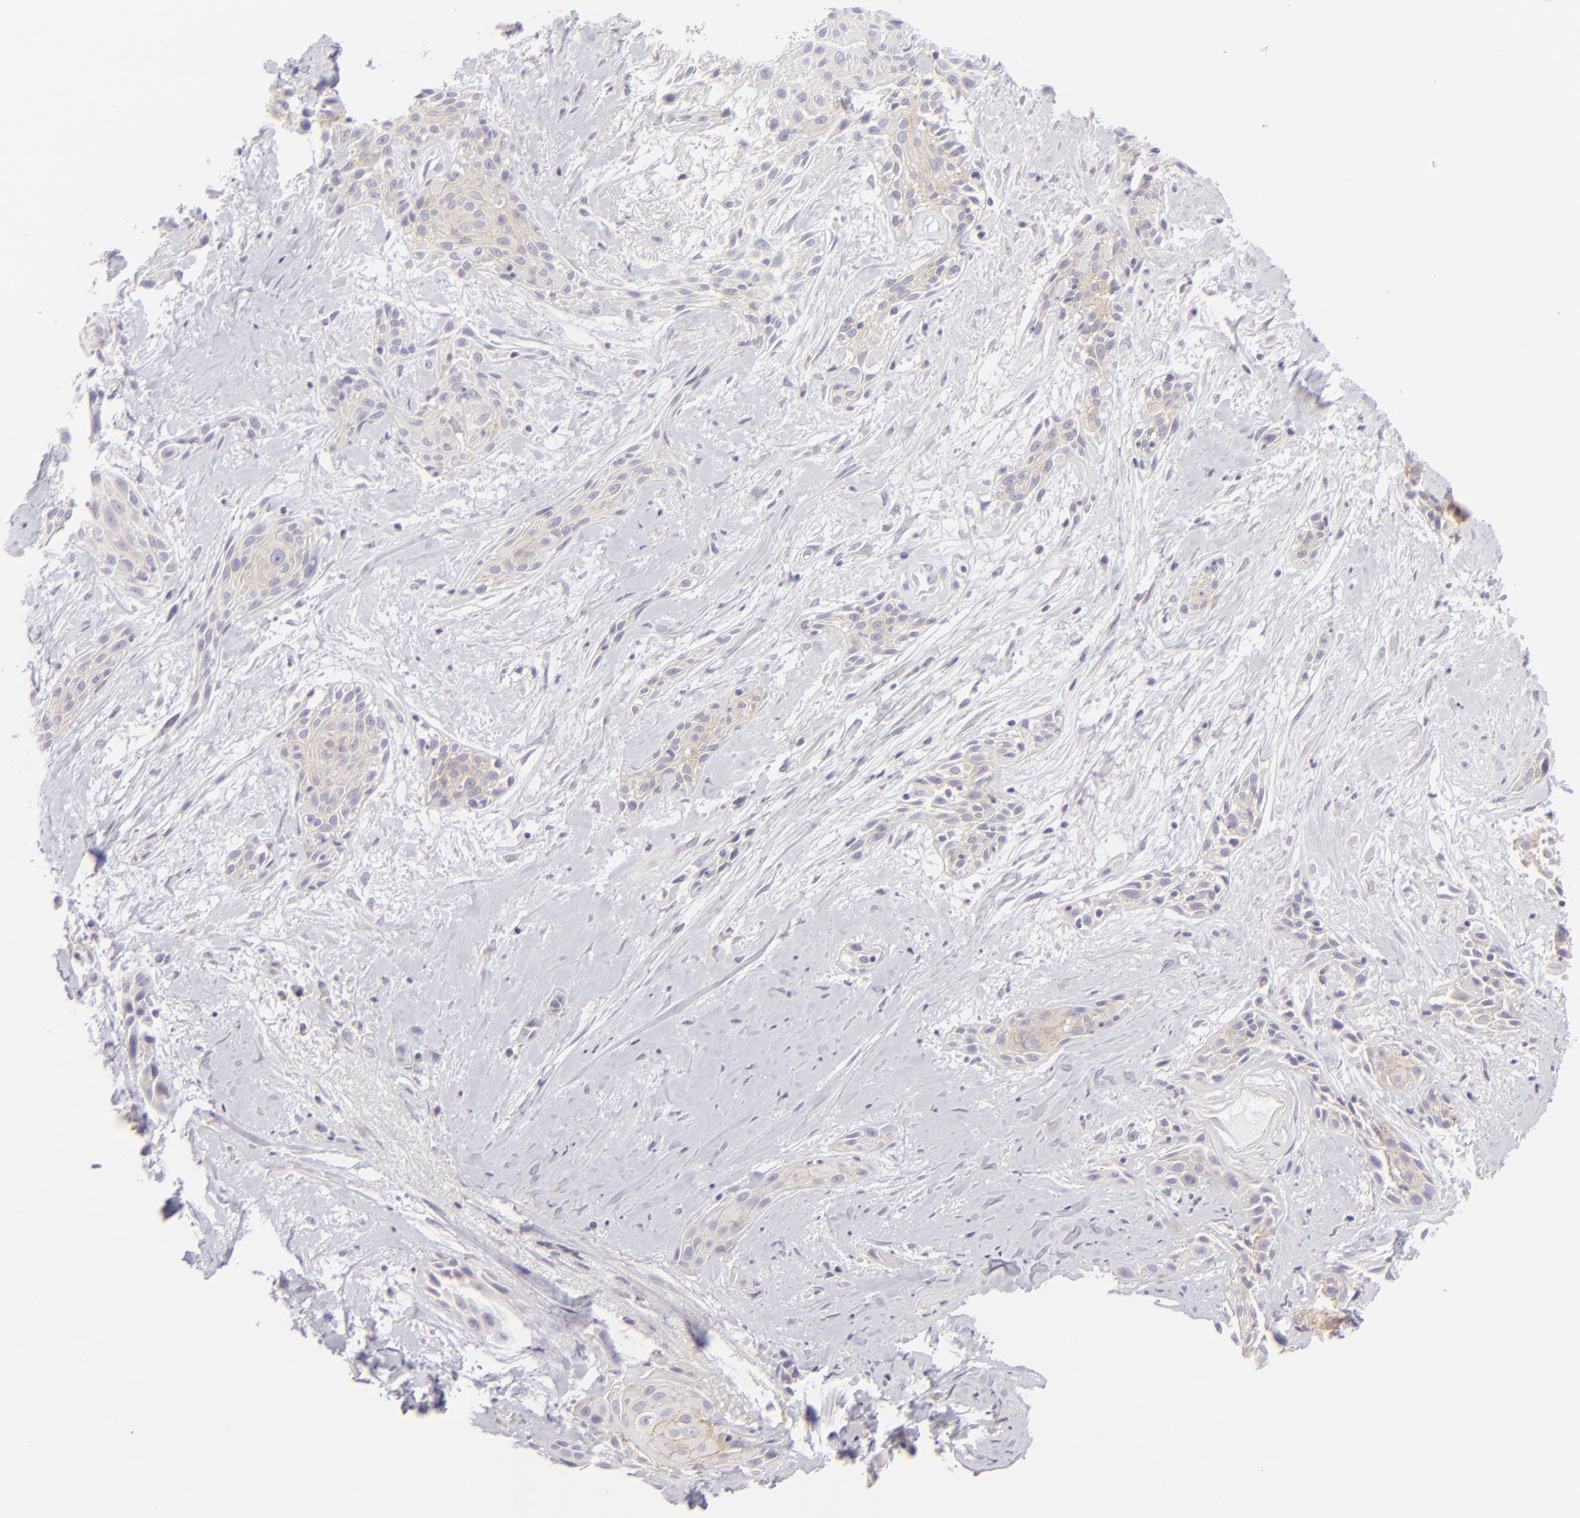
{"staining": {"intensity": "weak", "quantity": "<25%", "location": "cytoplasmic/membranous"}, "tissue": "skin cancer", "cell_type": "Tumor cells", "image_type": "cancer", "snomed": [{"axis": "morphology", "description": "Squamous cell carcinoma, NOS"}, {"axis": "topography", "description": "Skin"}, {"axis": "topography", "description": "Anal"}], "caption": "Image shows no significant protein positivity in tumor cells of squamous cell carcinoma (skin).", "gene": "CLDN4", "patient": {"sex": "male", "age": 64}}